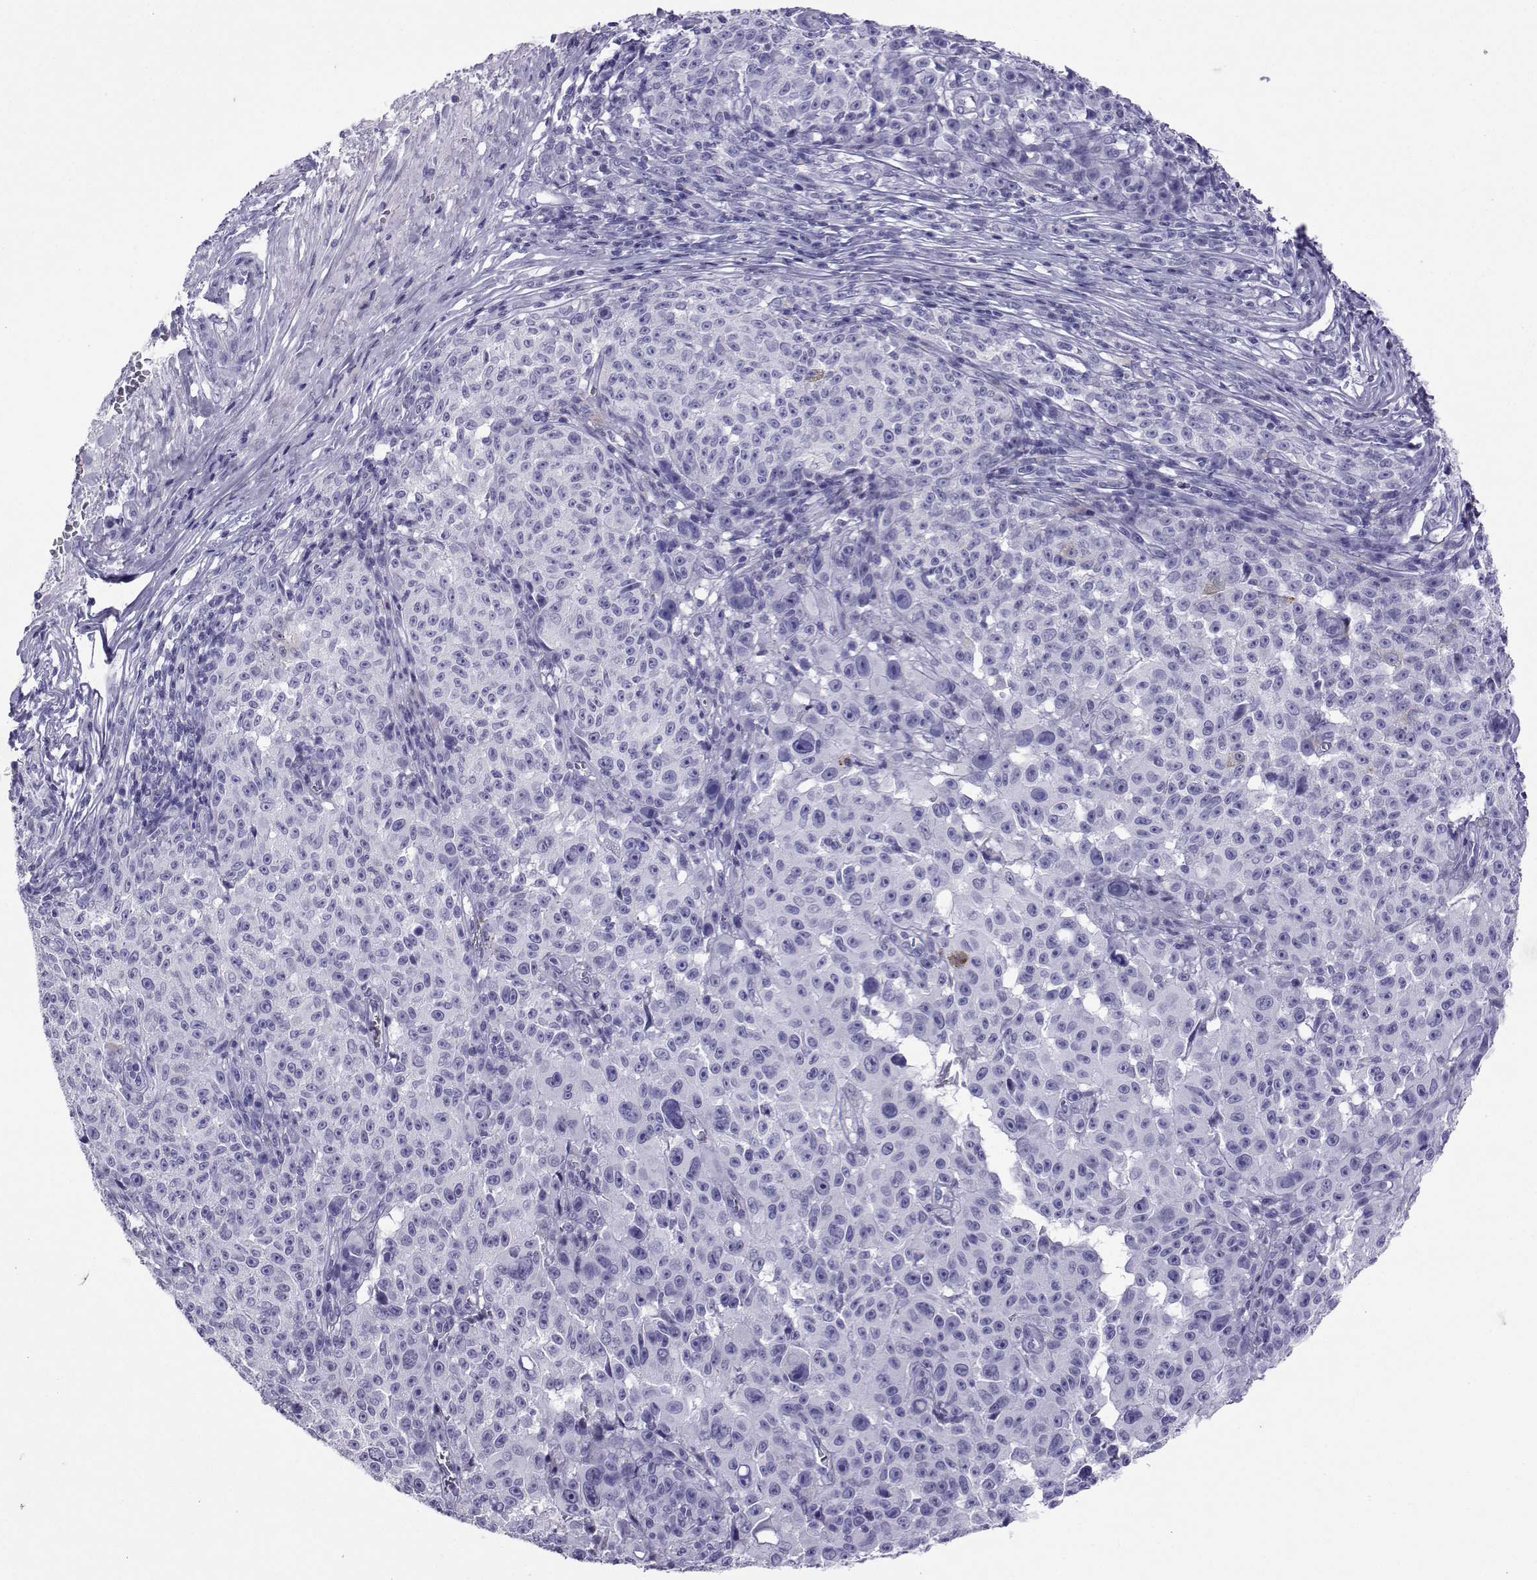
{"staining": {"intensity": "negative", "quantity": "none", "location": "none"}, "tissue": "melanoma", "cell_type": "Tumor cells", "image_type": "cancer", "snomed": [{"axis": "morphology", "description": "Malignant melanoma, NOS"}, {"axis": "topography", "description": "Skin"}], "caption": "An immunohistochemistry histopathology image of melanoma is shown. There is no staining in tumor cells of melanoma.", "gene": "LORICRIN", "patient": {"sex": "female", "age": 82}}